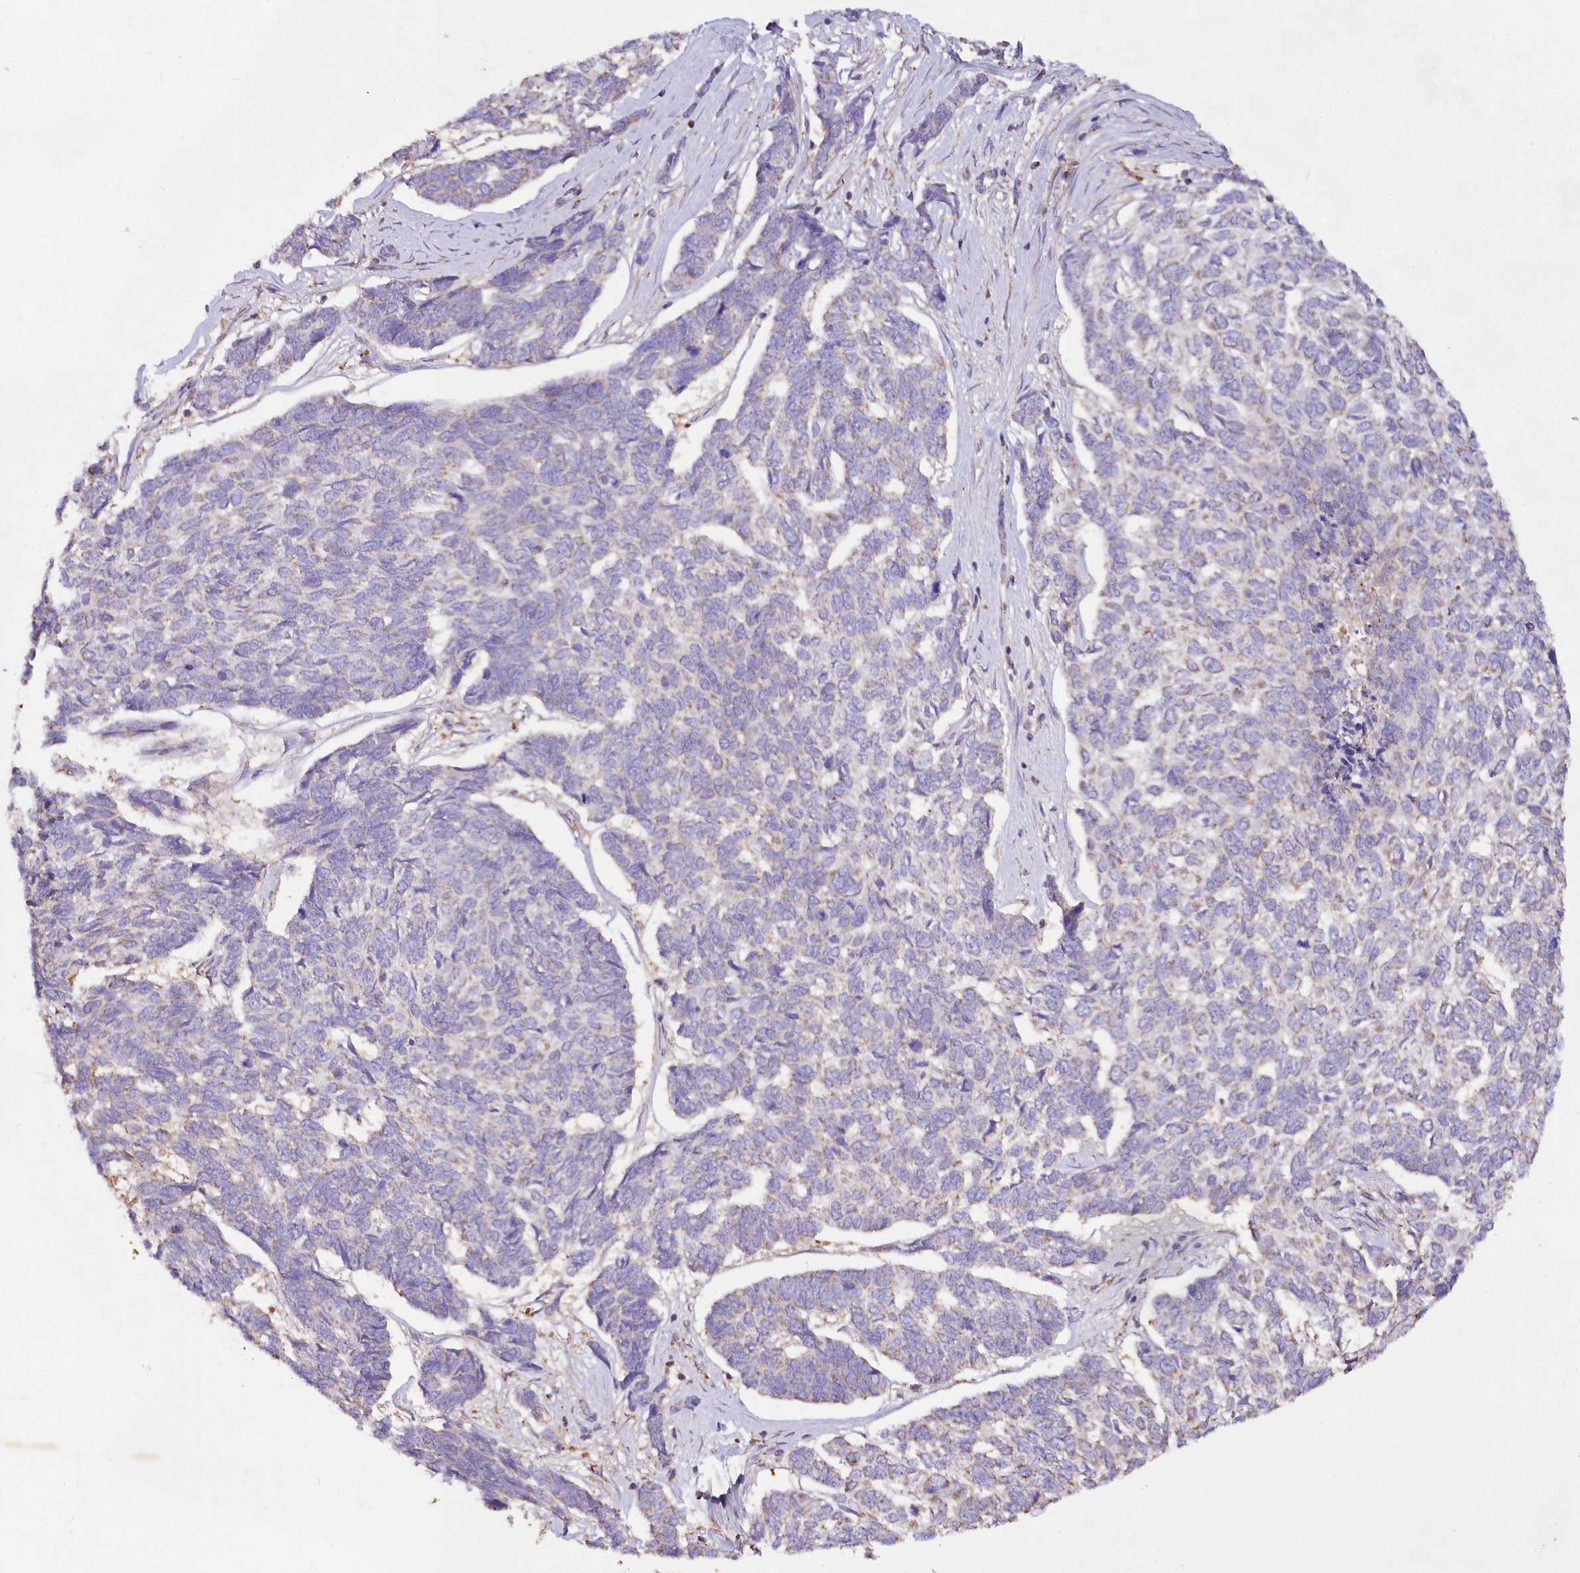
{"staining": {"intensity": "negative", "quantity": "none", "location": "none"}, "tissue": "skin cancer", "cell_type": "Tumor cells", "image_type": "cancer", "snomed": [{"axis": "morphology", "description": "Basal cell carcinoma"}, {"axis": "topography", "description": "Skin"}], "caption": "Histopathology image shows no protein expression in tumor cells of skin cancer (basal cell carcinoma) tissue.", "gene": "TASOR2", "patient": {"sex": "female", "age": 65}}